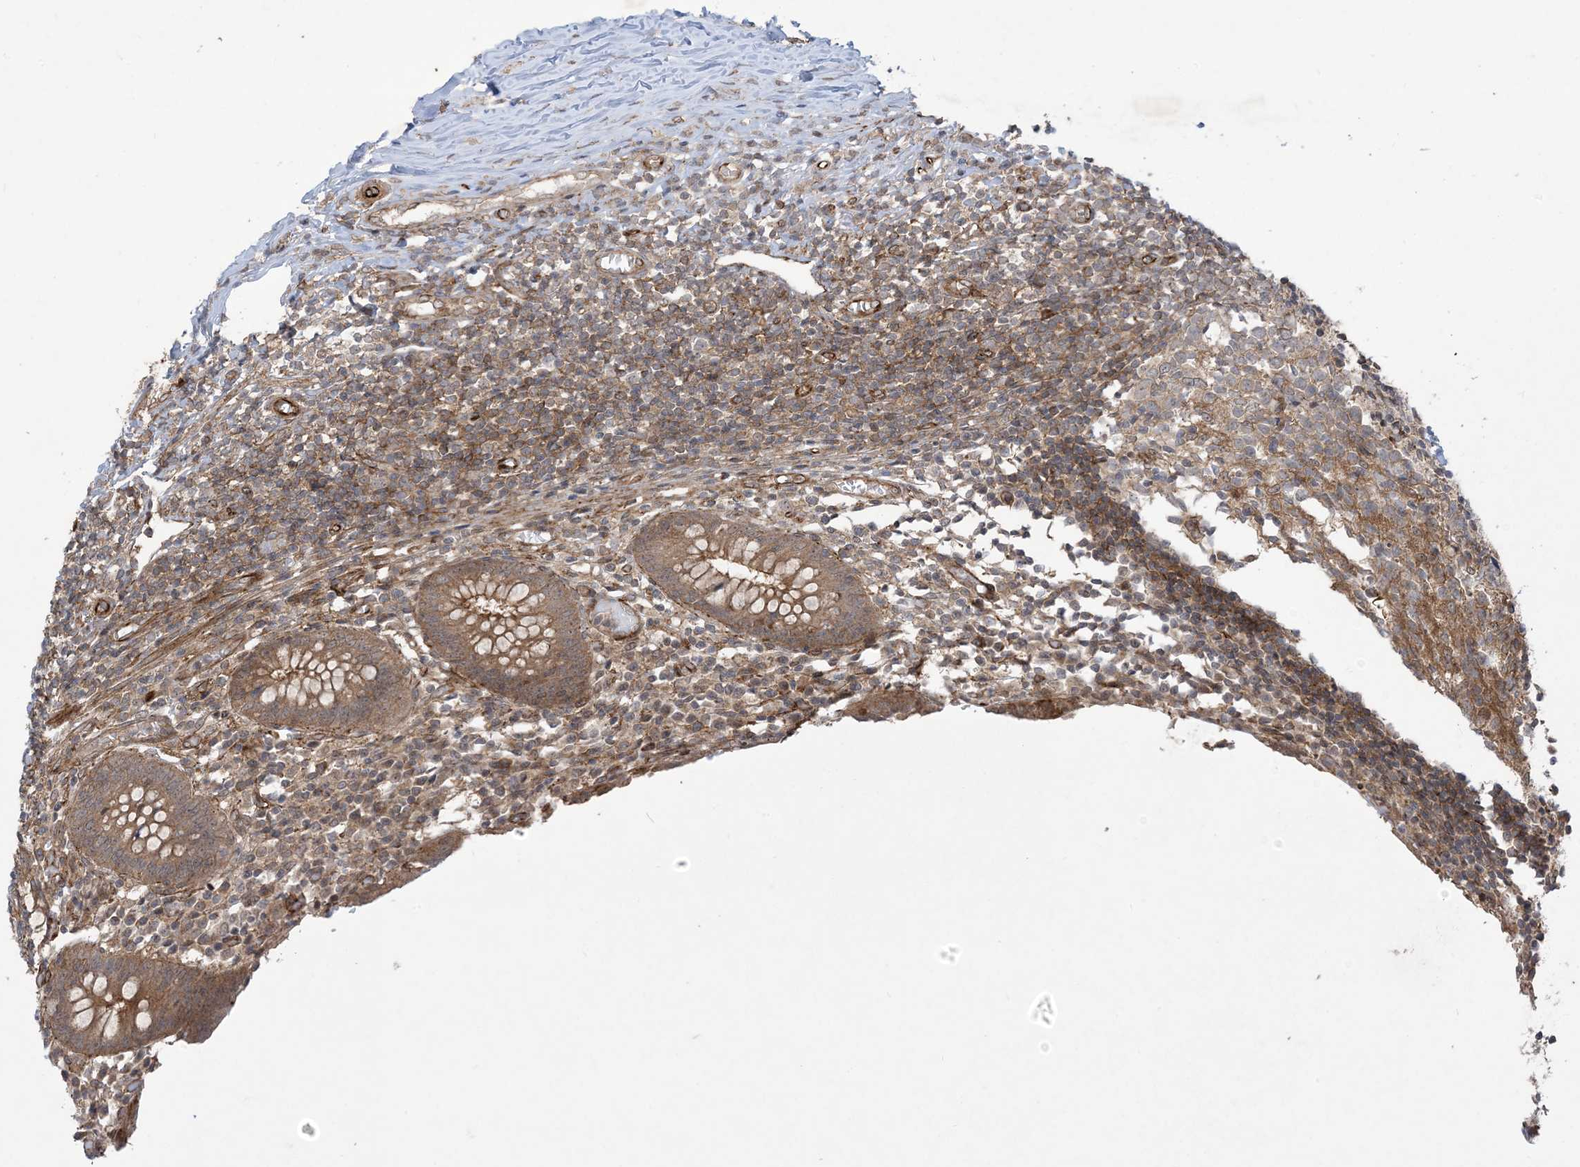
{"staining": {"intensity": "moderate", "quantity": ">75%", "location": "cytoplasmic/membranous,nuclear"}, "tissue": "appendix", "cell_type": "Glandular cells", "image_type": "normal", "snomed": [{"axis": "morphology", "description": "Normal tissue, NOS"}, {"axis": "topography", "description": "Appendix"}], "caption": "This is an image of IHC staining of benign appendix, which shows moderate positivity in the cytoplasmic/membranous,nuclear of glandular cells.", "gene": "SOGA3", "patient": {"sex": "female", "age": 17}}